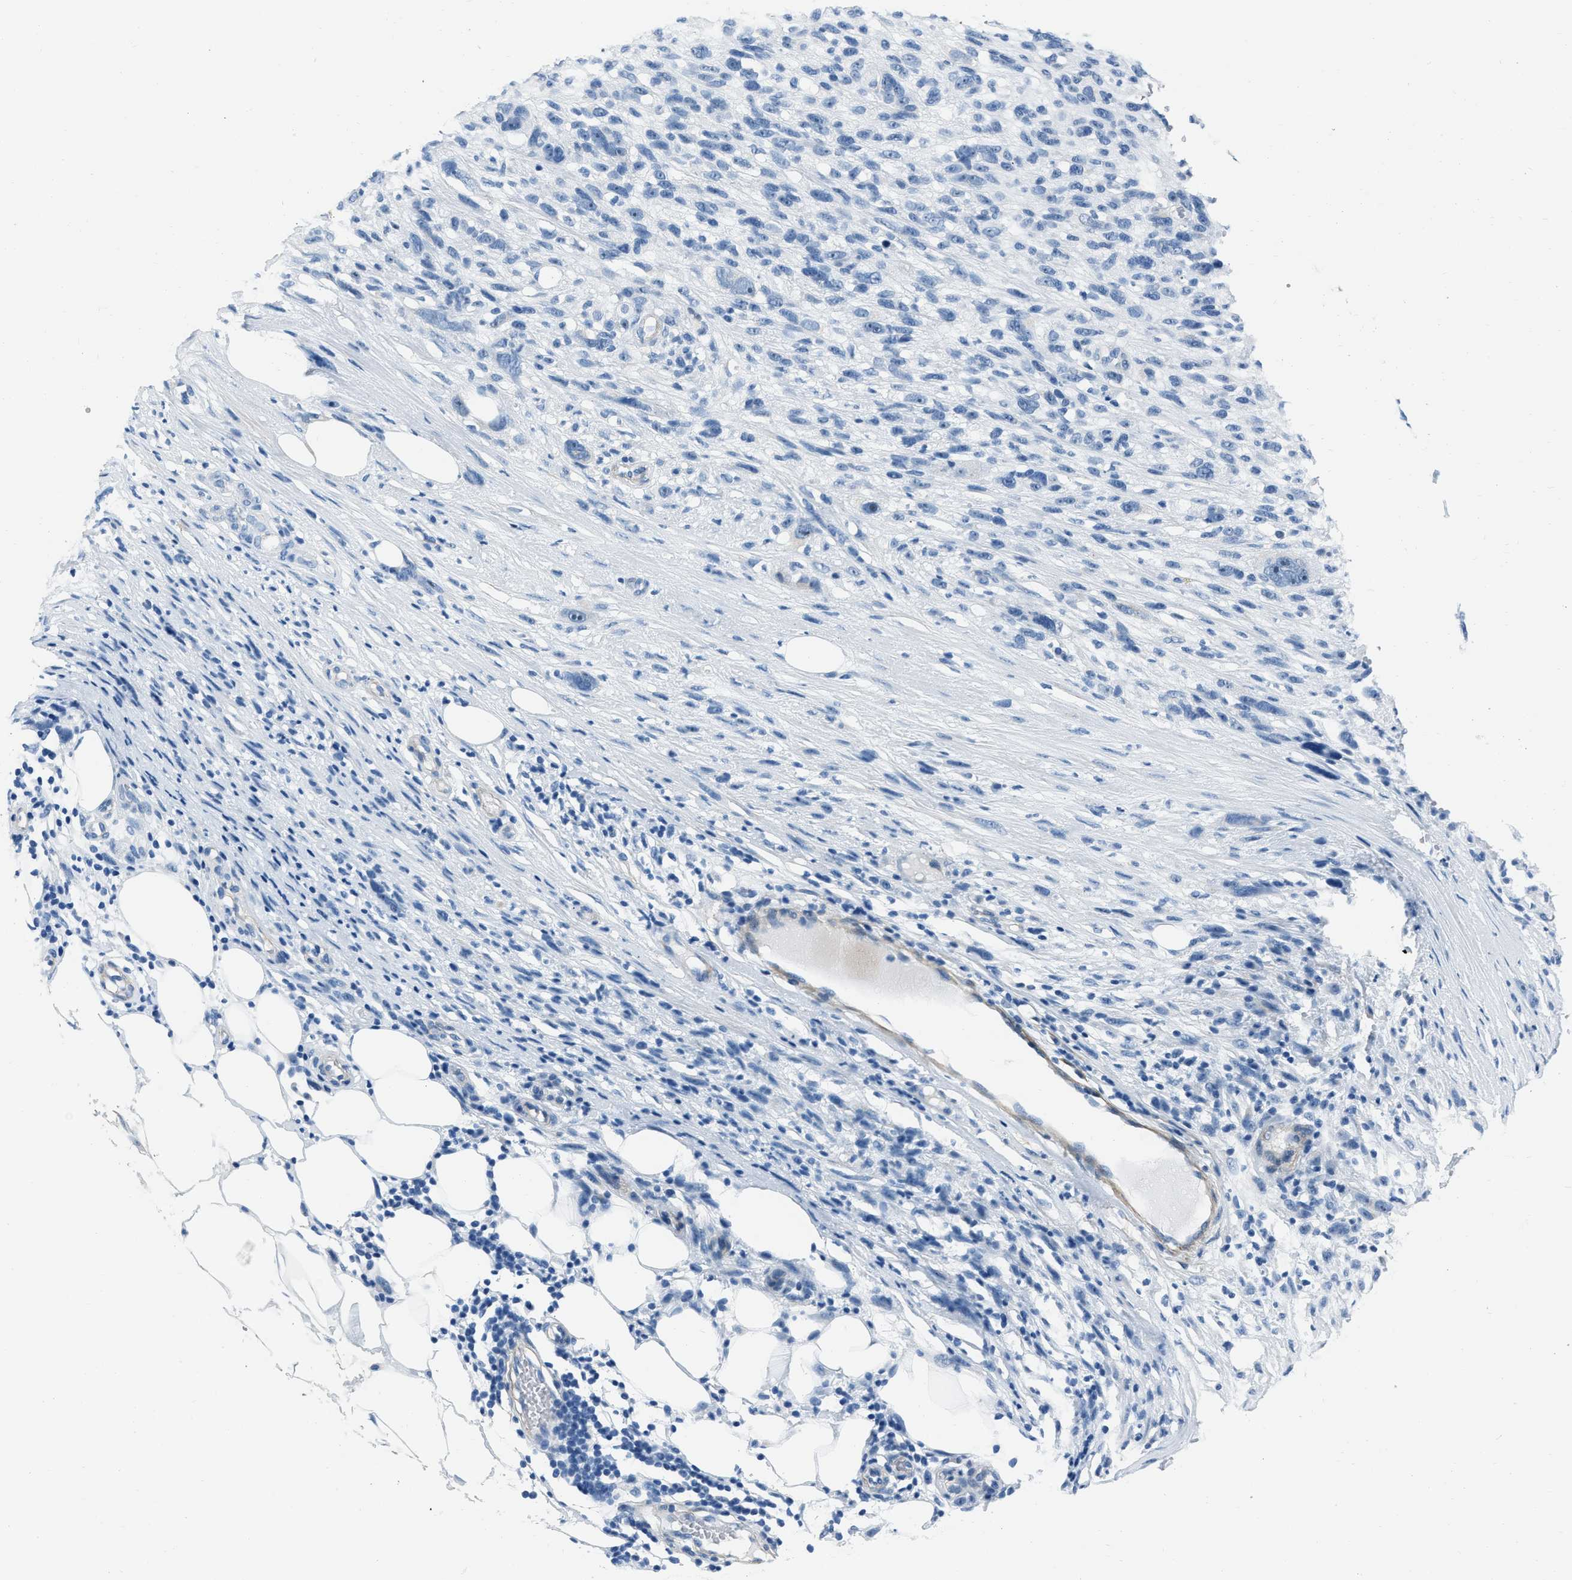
{"staining": {"intensity": "negative", "quantity": "none", "location": "none"}, "tissue": "melanoma", "cell_type": "Tumor cells", "image_type": "cancer", "snomed": [{"axis": "morphology", "description": "Malignant melanoma, NOS"}, {"axis": "topography", "description": "Skin"}], "caption": "Photomicrograph shows no significant protein staining in tumor cells of melanoma.", "gene": "SPATC1L", "patient": {"sex": "female", "age": 55}}